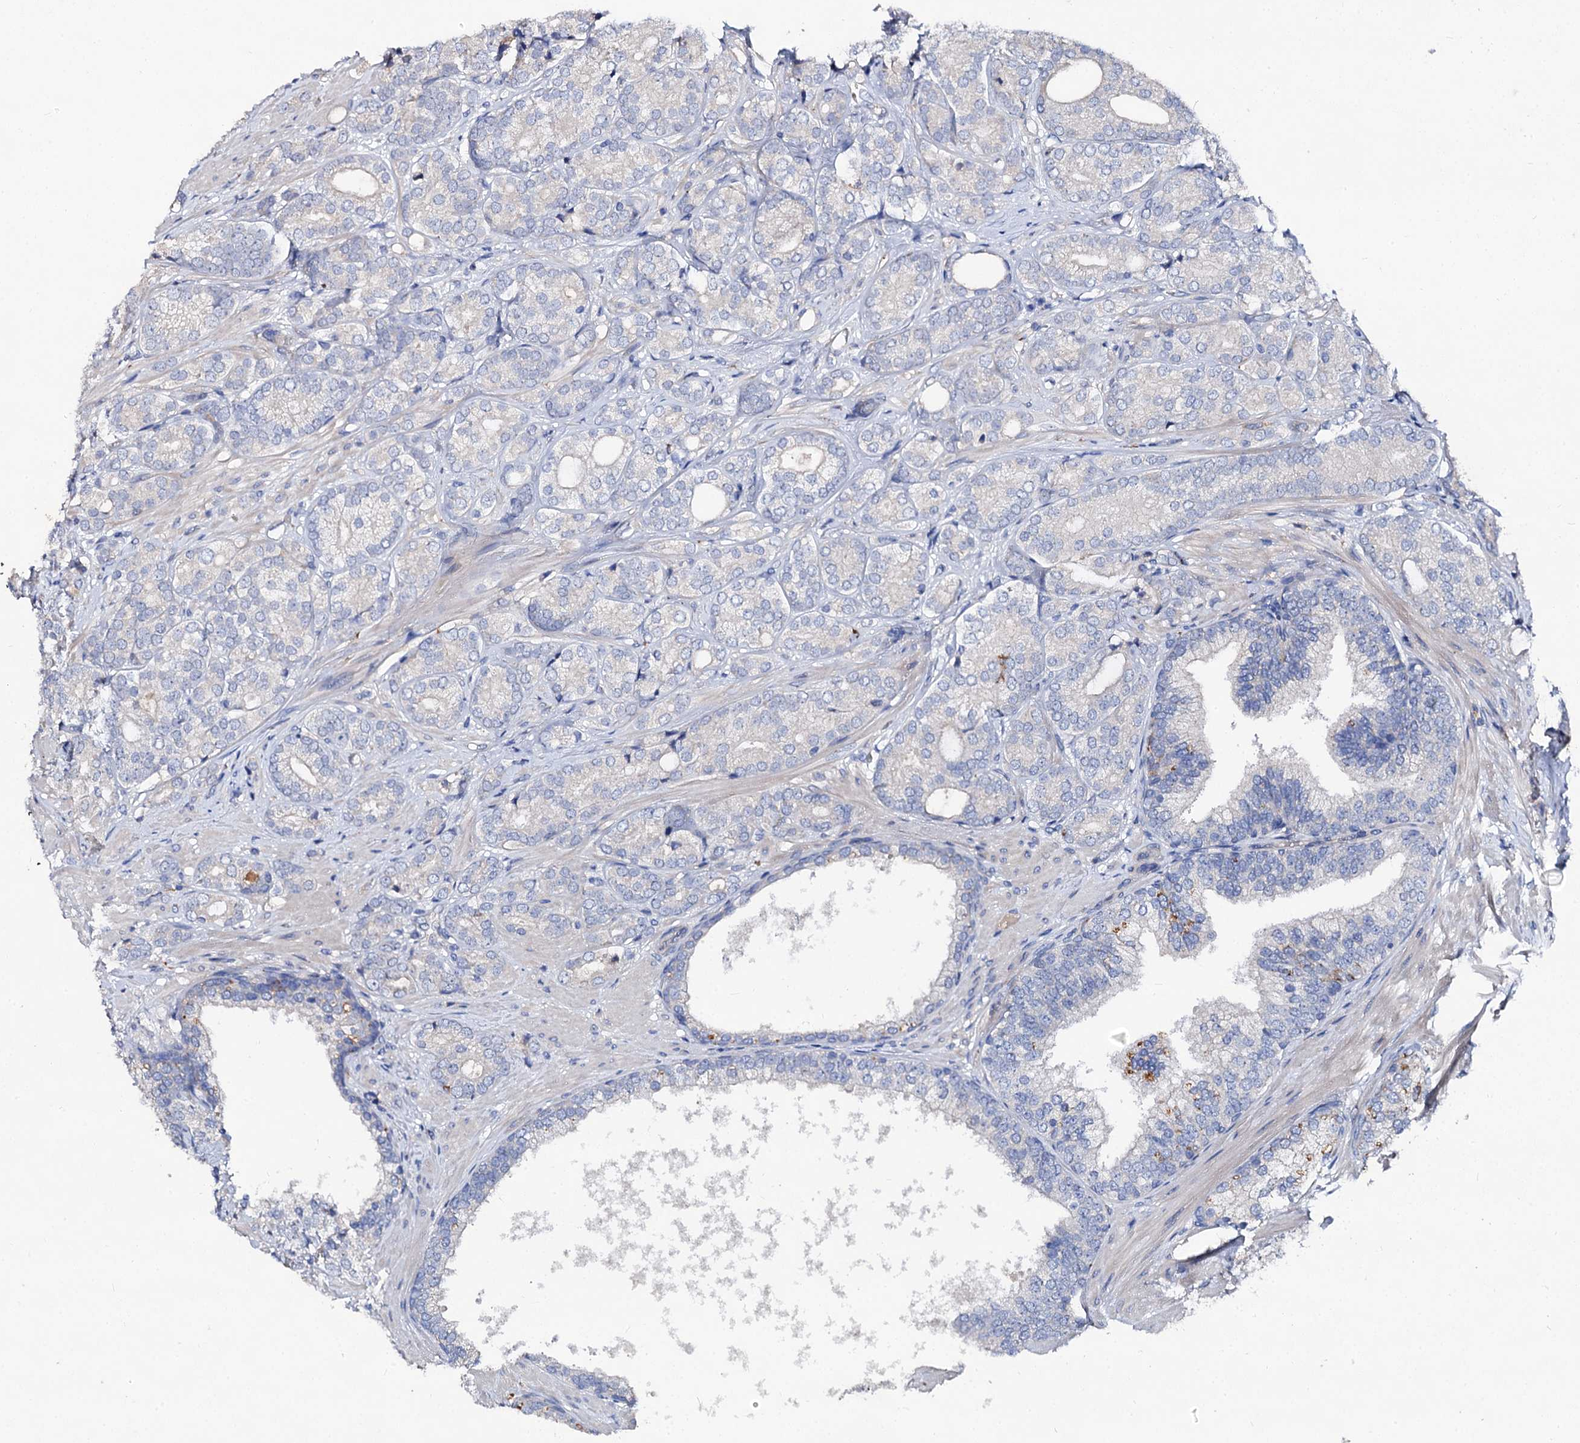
{"staining": {"intensity": "negative", "quantity": "none", "location": "none"}, "tissue": "prostate cancer", "cell_type": "Tumor cells", "image_type": "cancer", "snomed": [{"axis": "morphology", "description": "Adenocarcinoma, High grade"}, {"axis": "topography", "description": "Prostate"}], "caption": "This is an IHC image of prostate cancer. There is no staining in tumor cells.", "gene": "HVCN1", "patient": {"sex": "male", "age": 60}}